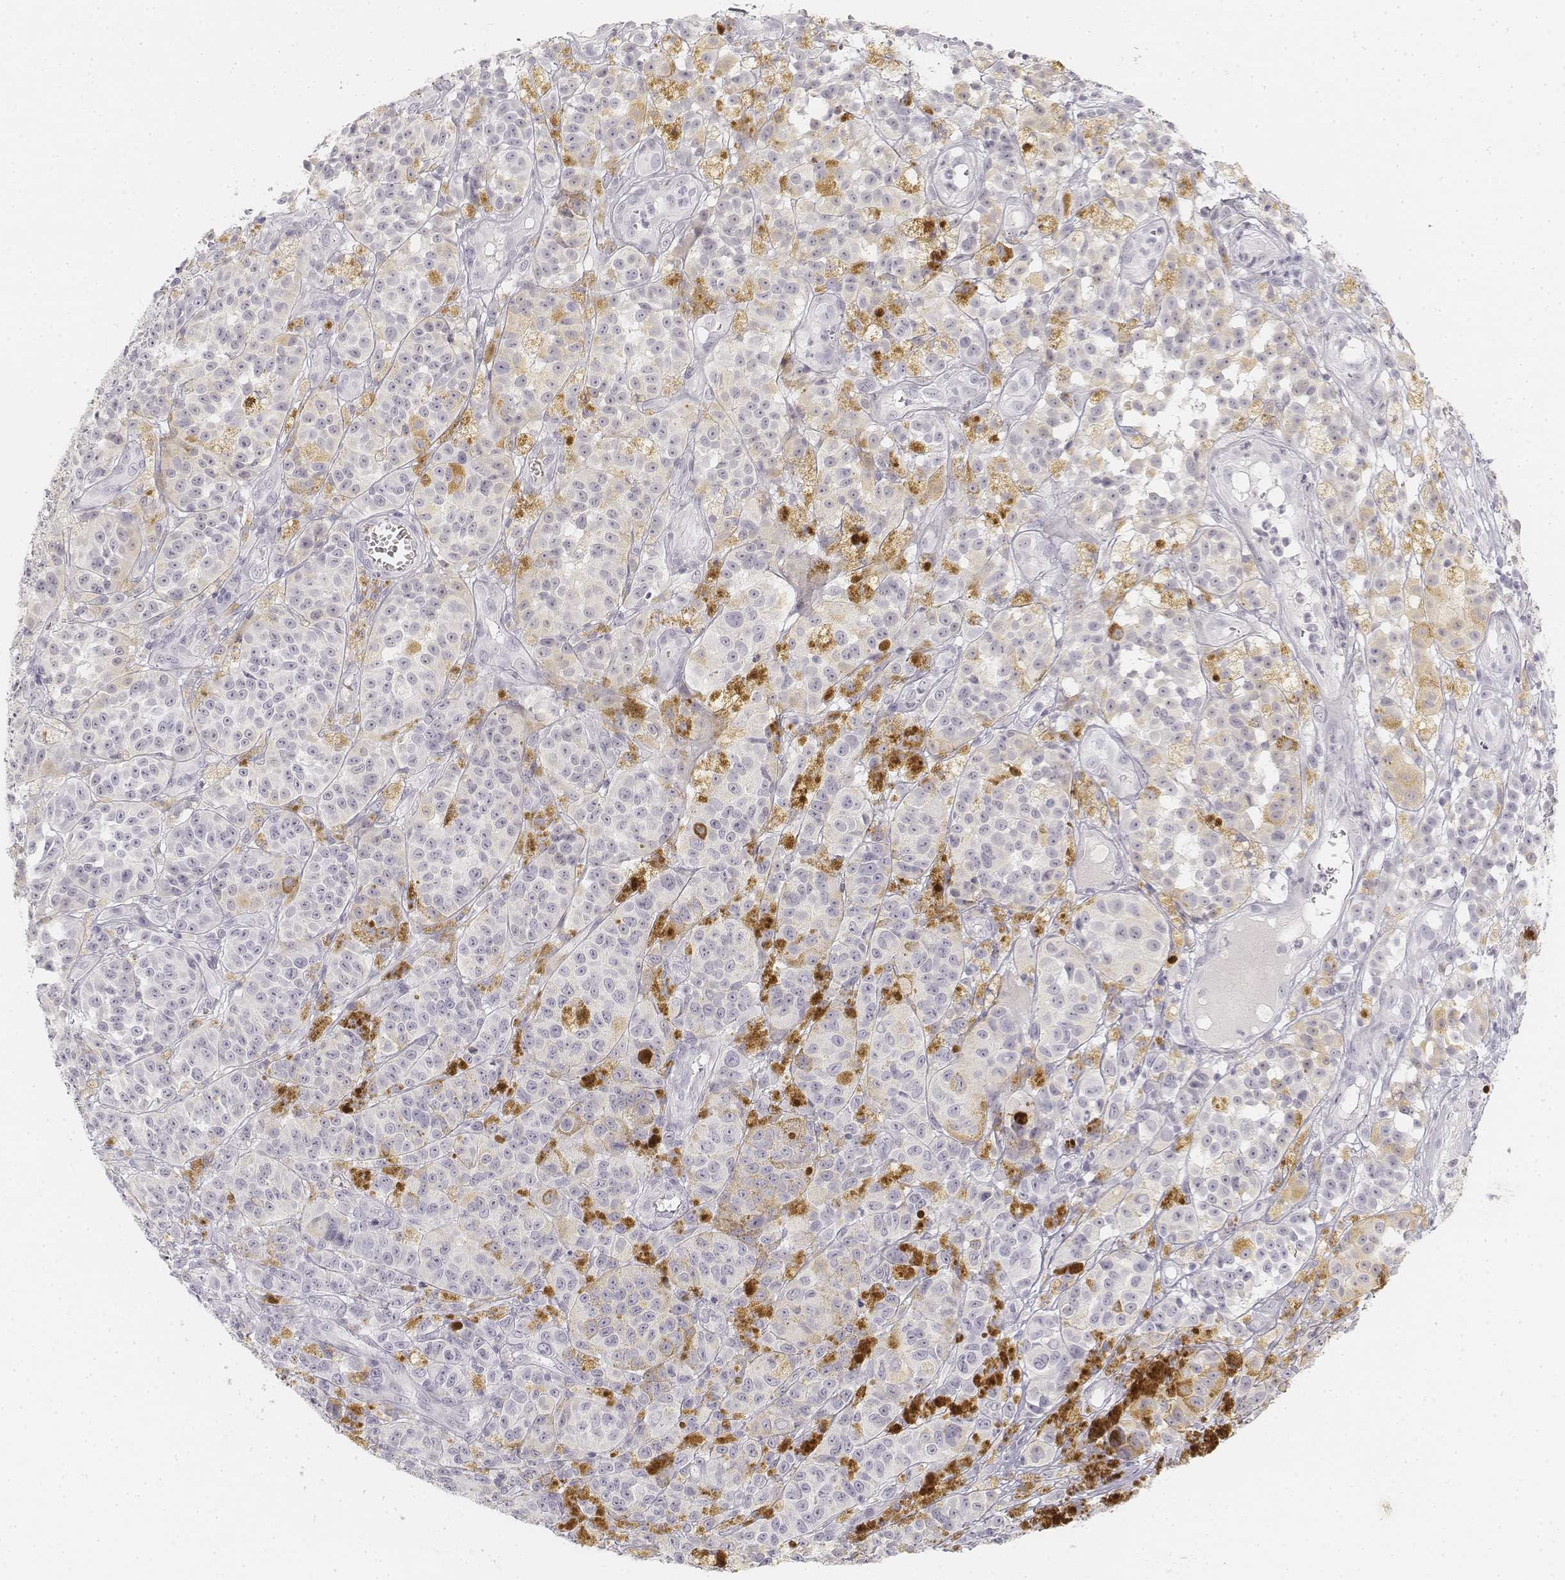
{"staining": {"intensity": "negative", "quantity": "none", "location": "none"}, "tissue": "melanoma", "cell_type": "Tumor cells", "image_type": "cancer", "snomed": [{"axis": "morphology", "description": "Malignant melanoma, NOS"}, {"axis": "topography", "description": "Skin"}], "caption": "A photomicrograph of malignant melanoma stained for a protein displays no brown staining in tumor cells.", "gene": "DSG4", "patient": {"sex": "female", "age": 58}}